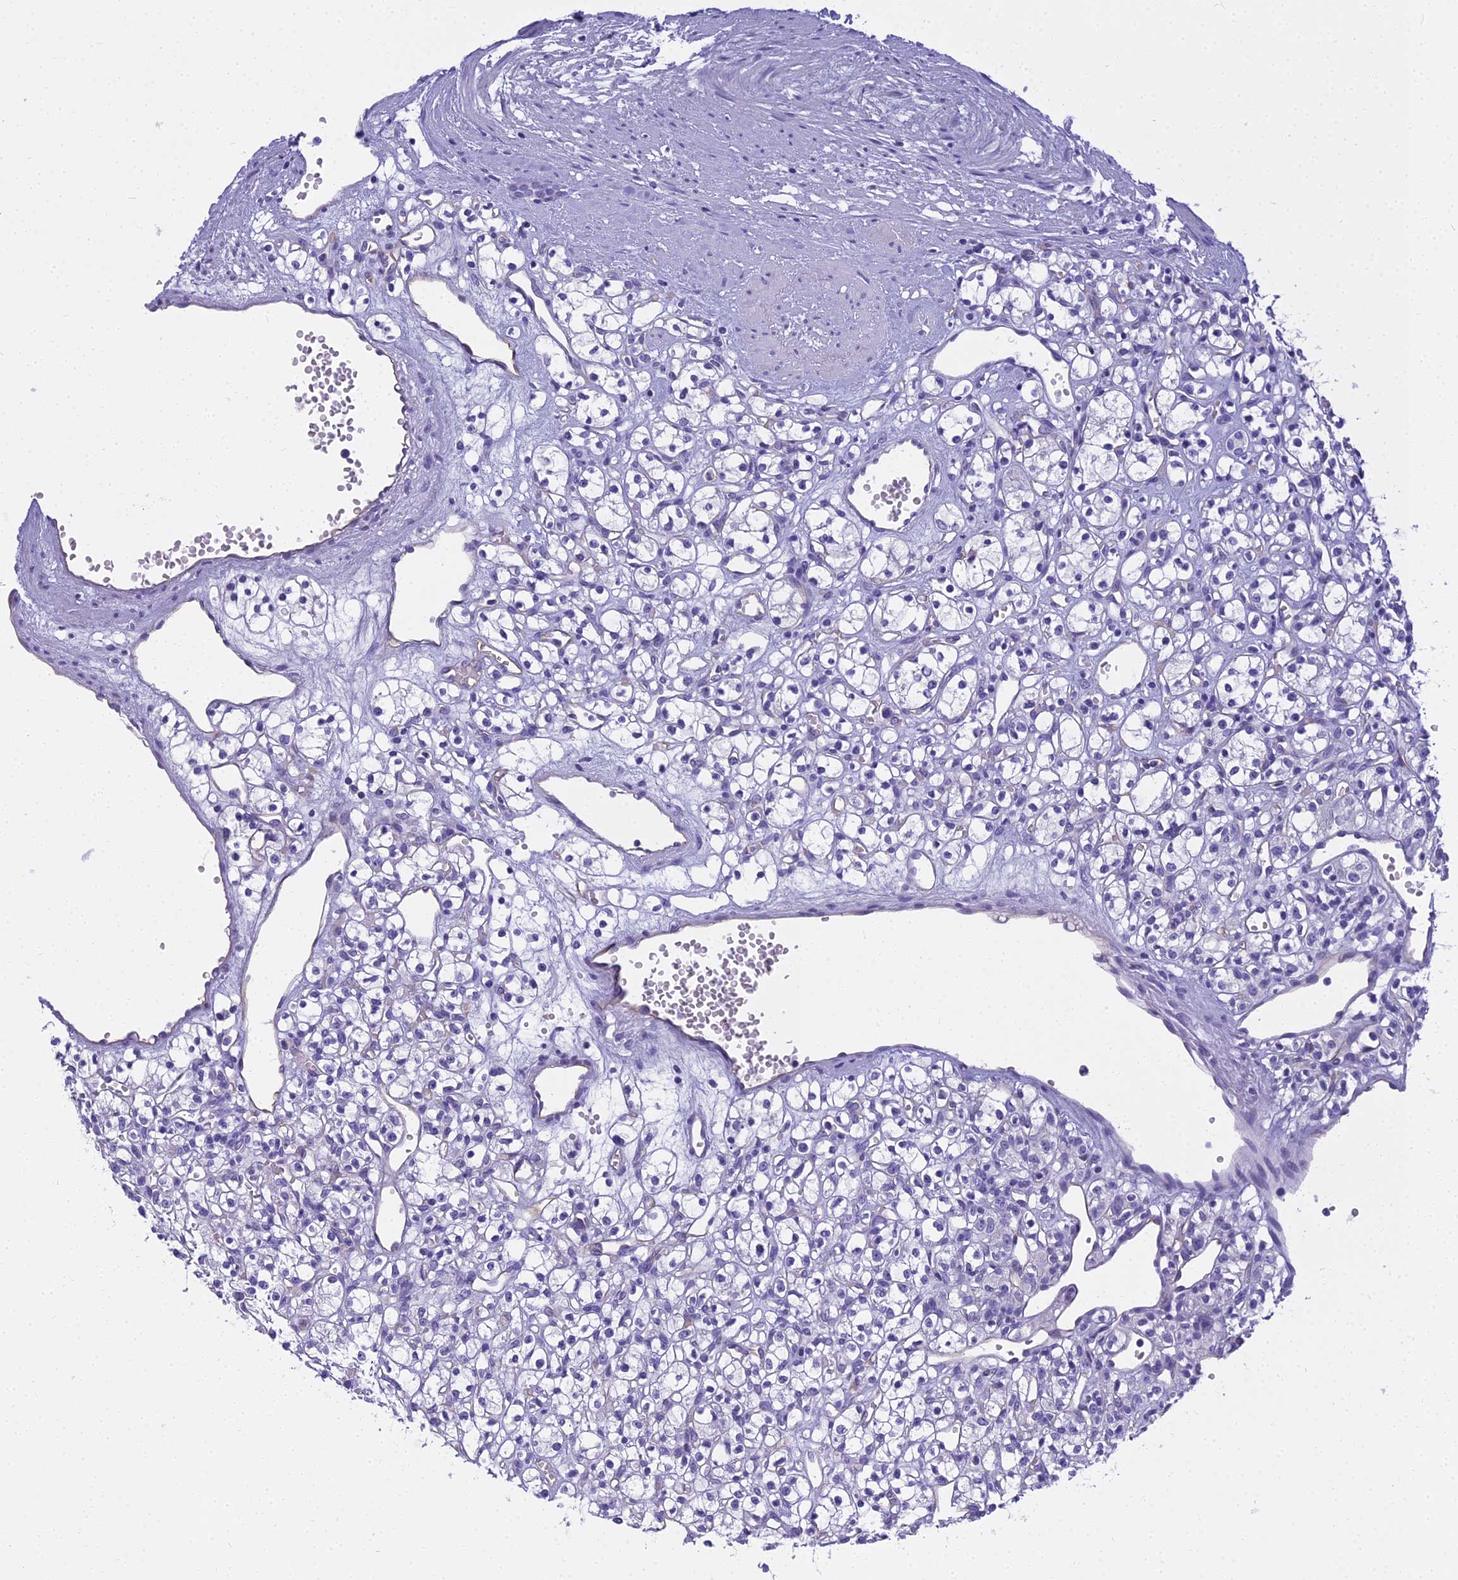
{"staining": {"intensity": "negative", "quantity": "none", "location": "none"}, "tissue": "renal cancer", "cell_type": "Tumor cells", "image_type": "cancer", "snomed": [{"axis": "morphology", "description": "Adenocarcinoma, NOS"}, {"axis": "topography", "description": "Kidney"}], "caption": "Renal cancer was stained to show a protein in brown. There is no significant staining in tumor cells. Nuclei are stained in blue.", "gene": "NINJ1", "patient": {"sex": "female", "age": 59}}